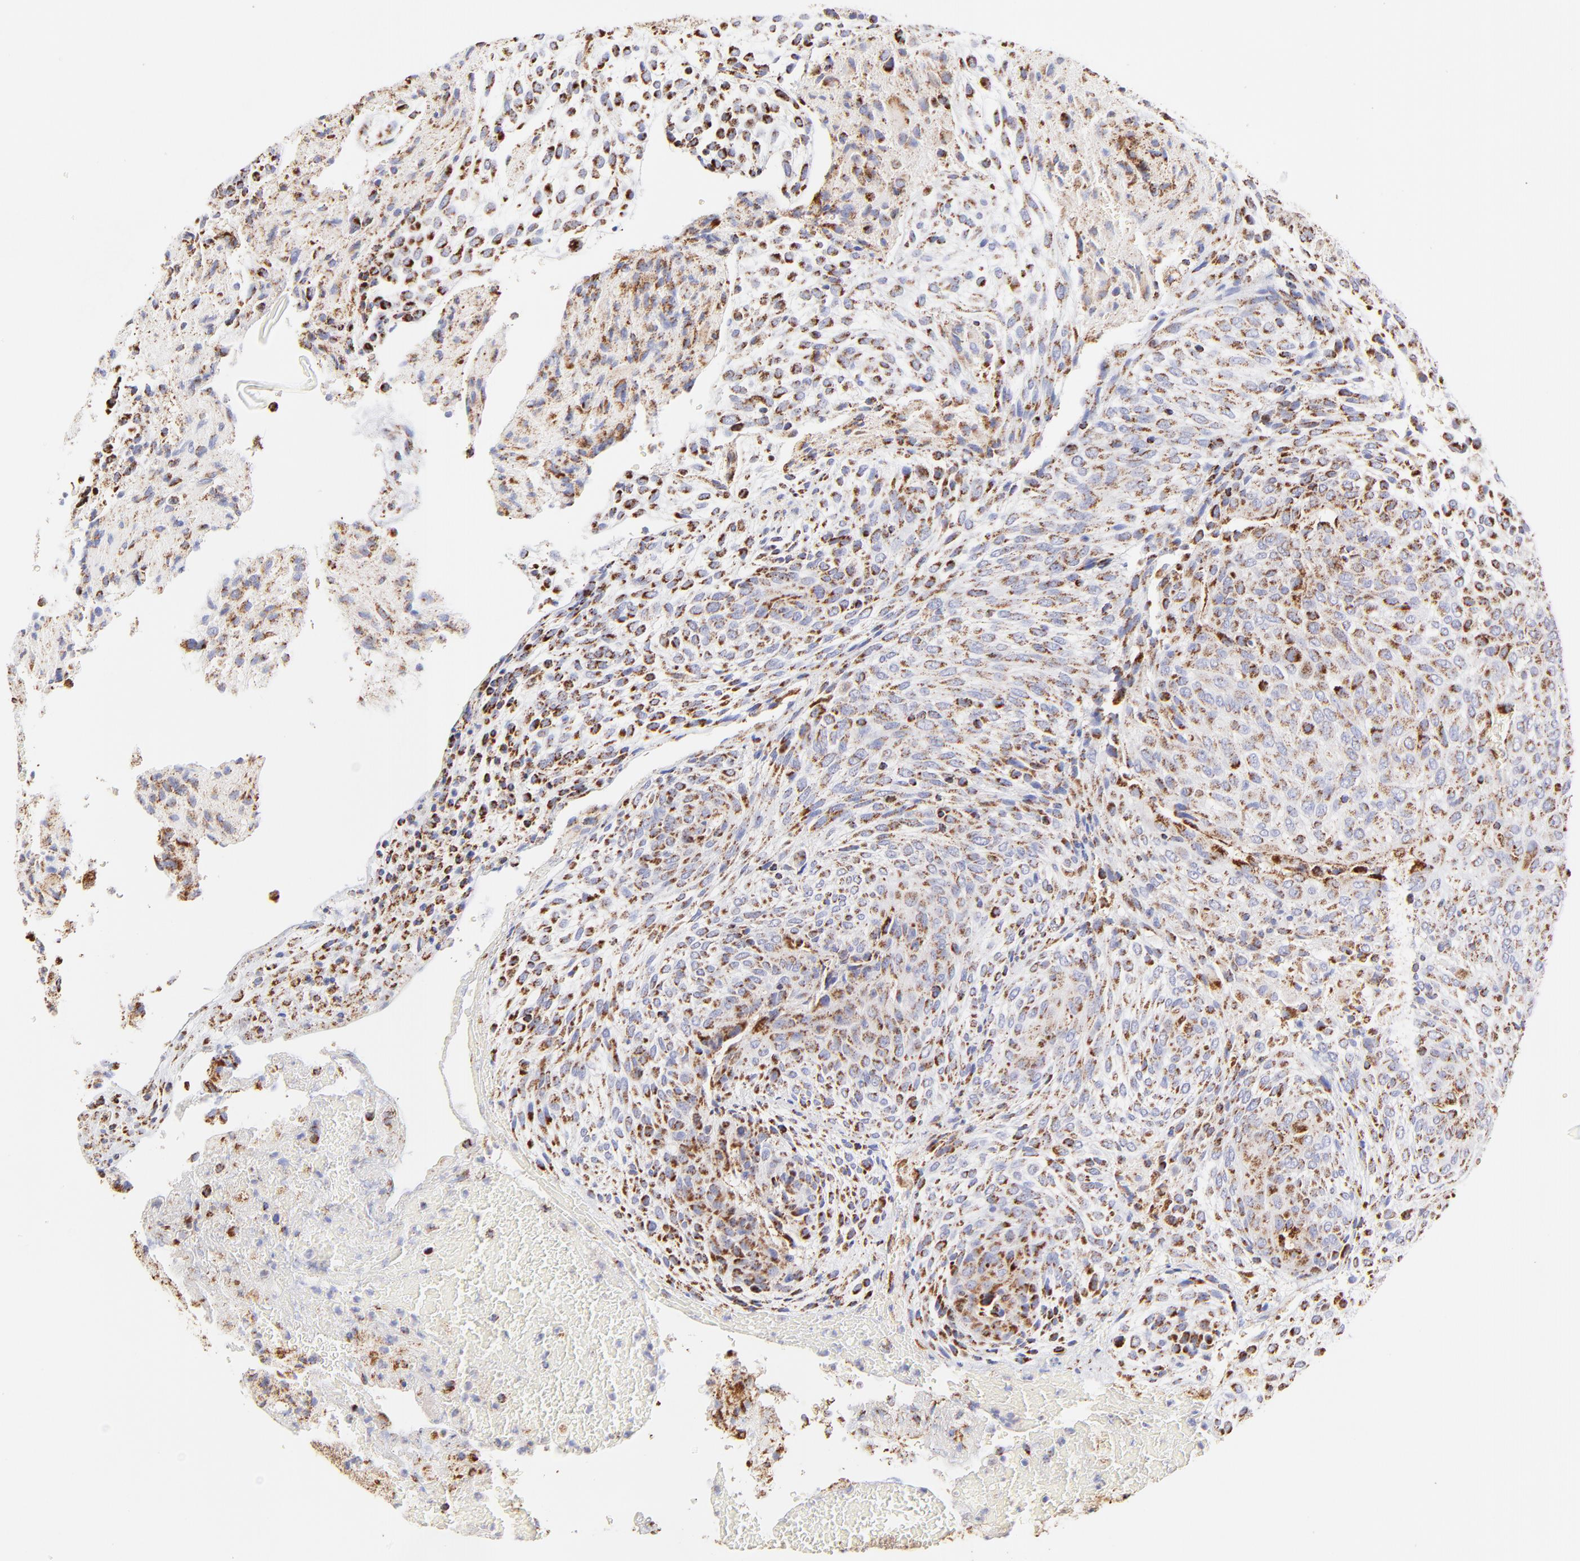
{"staining": {"intensity": "moderate", "quantity": ">75%", "location": "cytoplasmic/membranous"}, "tissue": "glioma", "cell_type": "Tumor cells", "image_type": "cancer", "snomed": [{"axis": "morphology", "description": "Glioma, malignant, High grade"}, {"axis": "topography", "description": "Cerebral cortex"}], "caption": "Immunohistochemistry image of glioma stained for a protein (brown), which demonstrates medium levels of moderate cytoplasmic/membranous staining in approximately >75% of tumor cells.", "gene": "ECH1", "patient": {"sex": "female", "age": 55}}